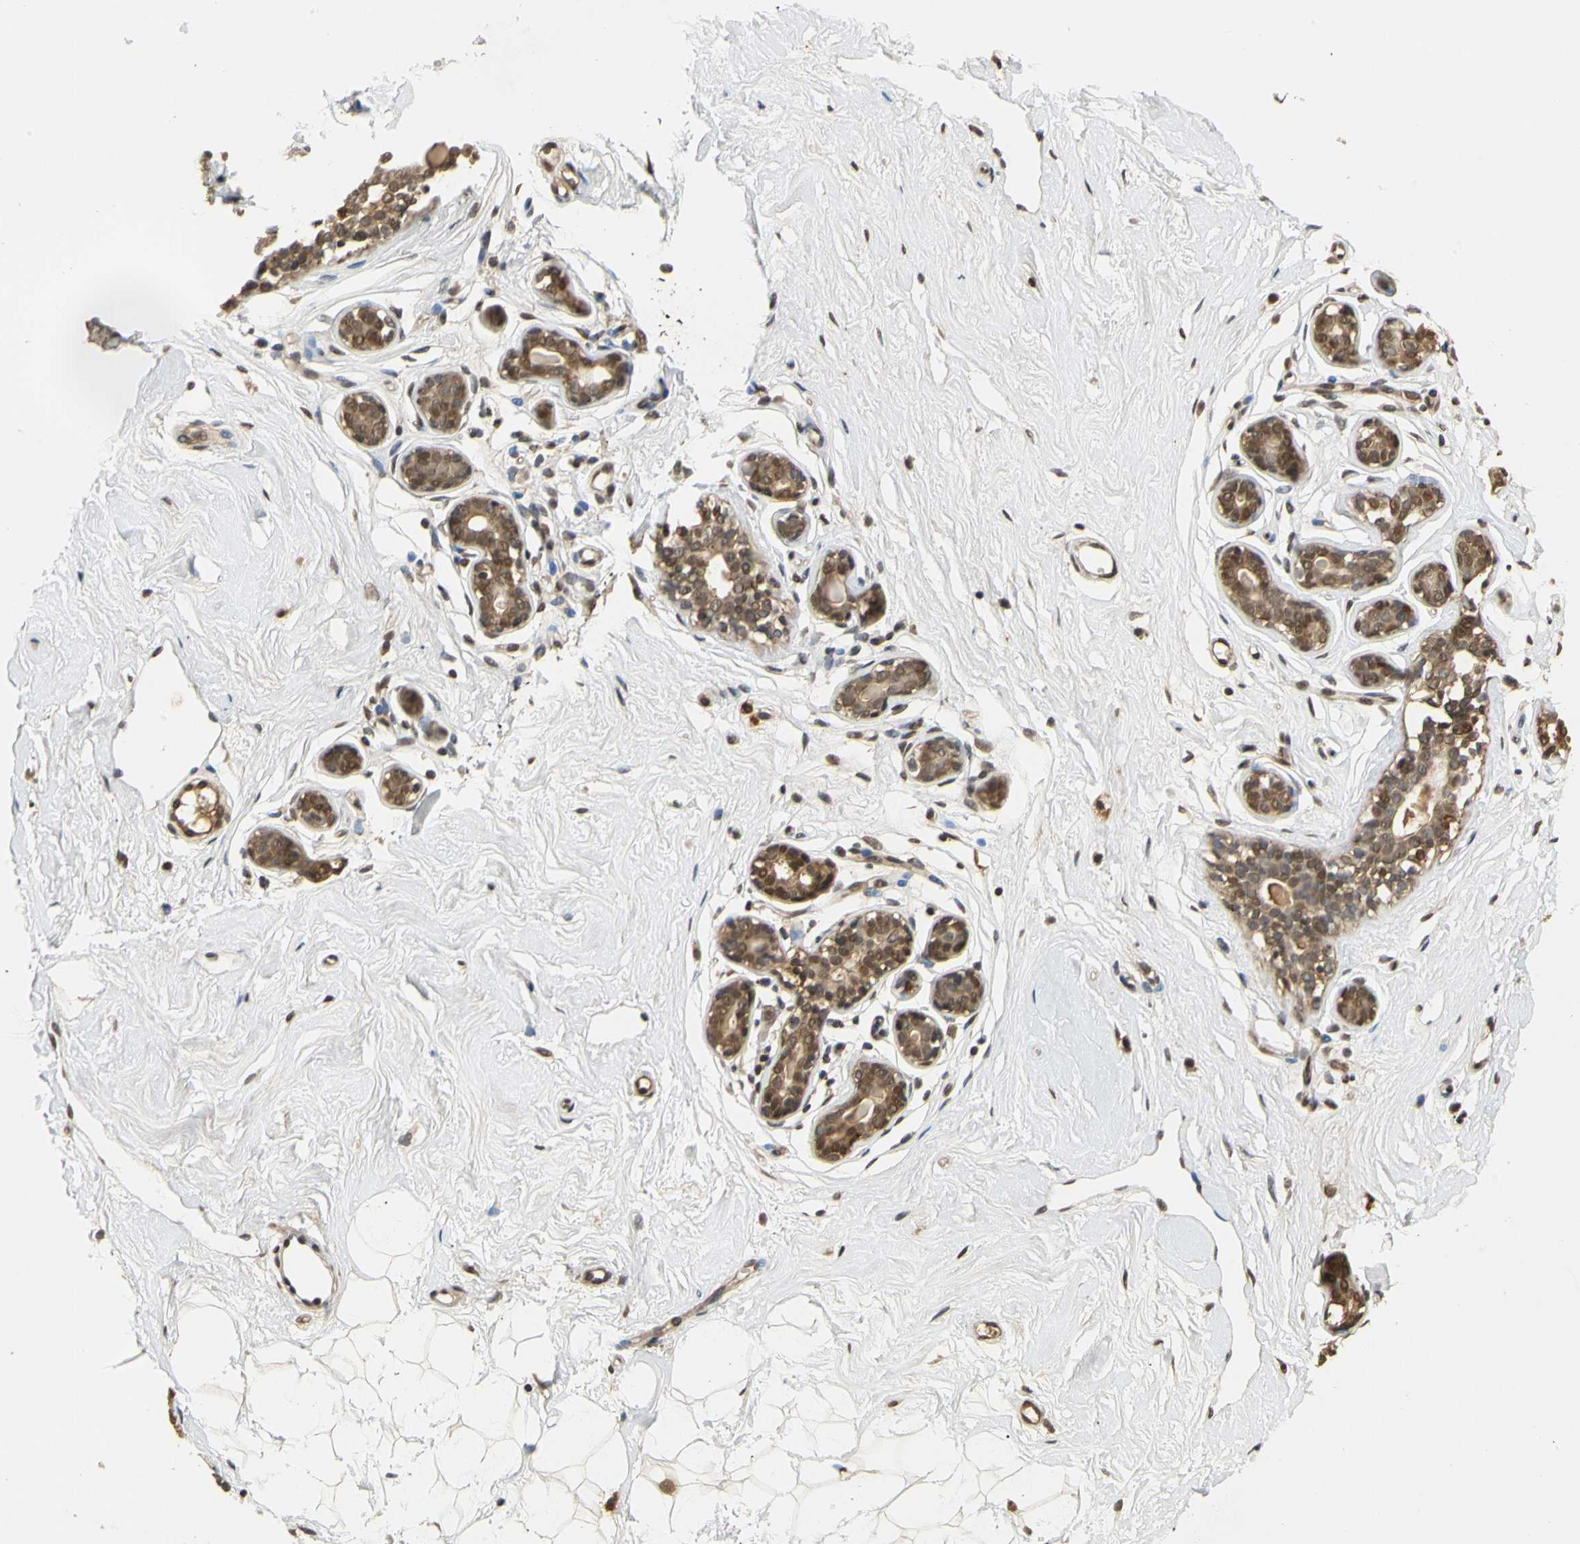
{"staining": {"intensity": "moderate", "quantity": ">75%", "location": "cytoplasmic/membranous,nuclear"}, "tissue": "breast", "cell_type": "Adipocytes", "image_type": "normal", "snomed": [{"axis": "morphology", "description": "Normal tissue, NOS"}, {"axis": "topography", "description": "Breast"}], "caption": "DAB (3,3'-diaminobenzidine) immunohistochemical staining of benign breast demonstrates moderate cytoplasmic/membranous,nuclear protein expression in about >75% of adipocytes. Using DAB (3,3'-diaminobenzidine) (brown) and hematoxylin (blue) stains, captured at high magnification using brightfield microscopy.", "gene": "SOD1", "patient": {"sex": "female", "age": 23}}